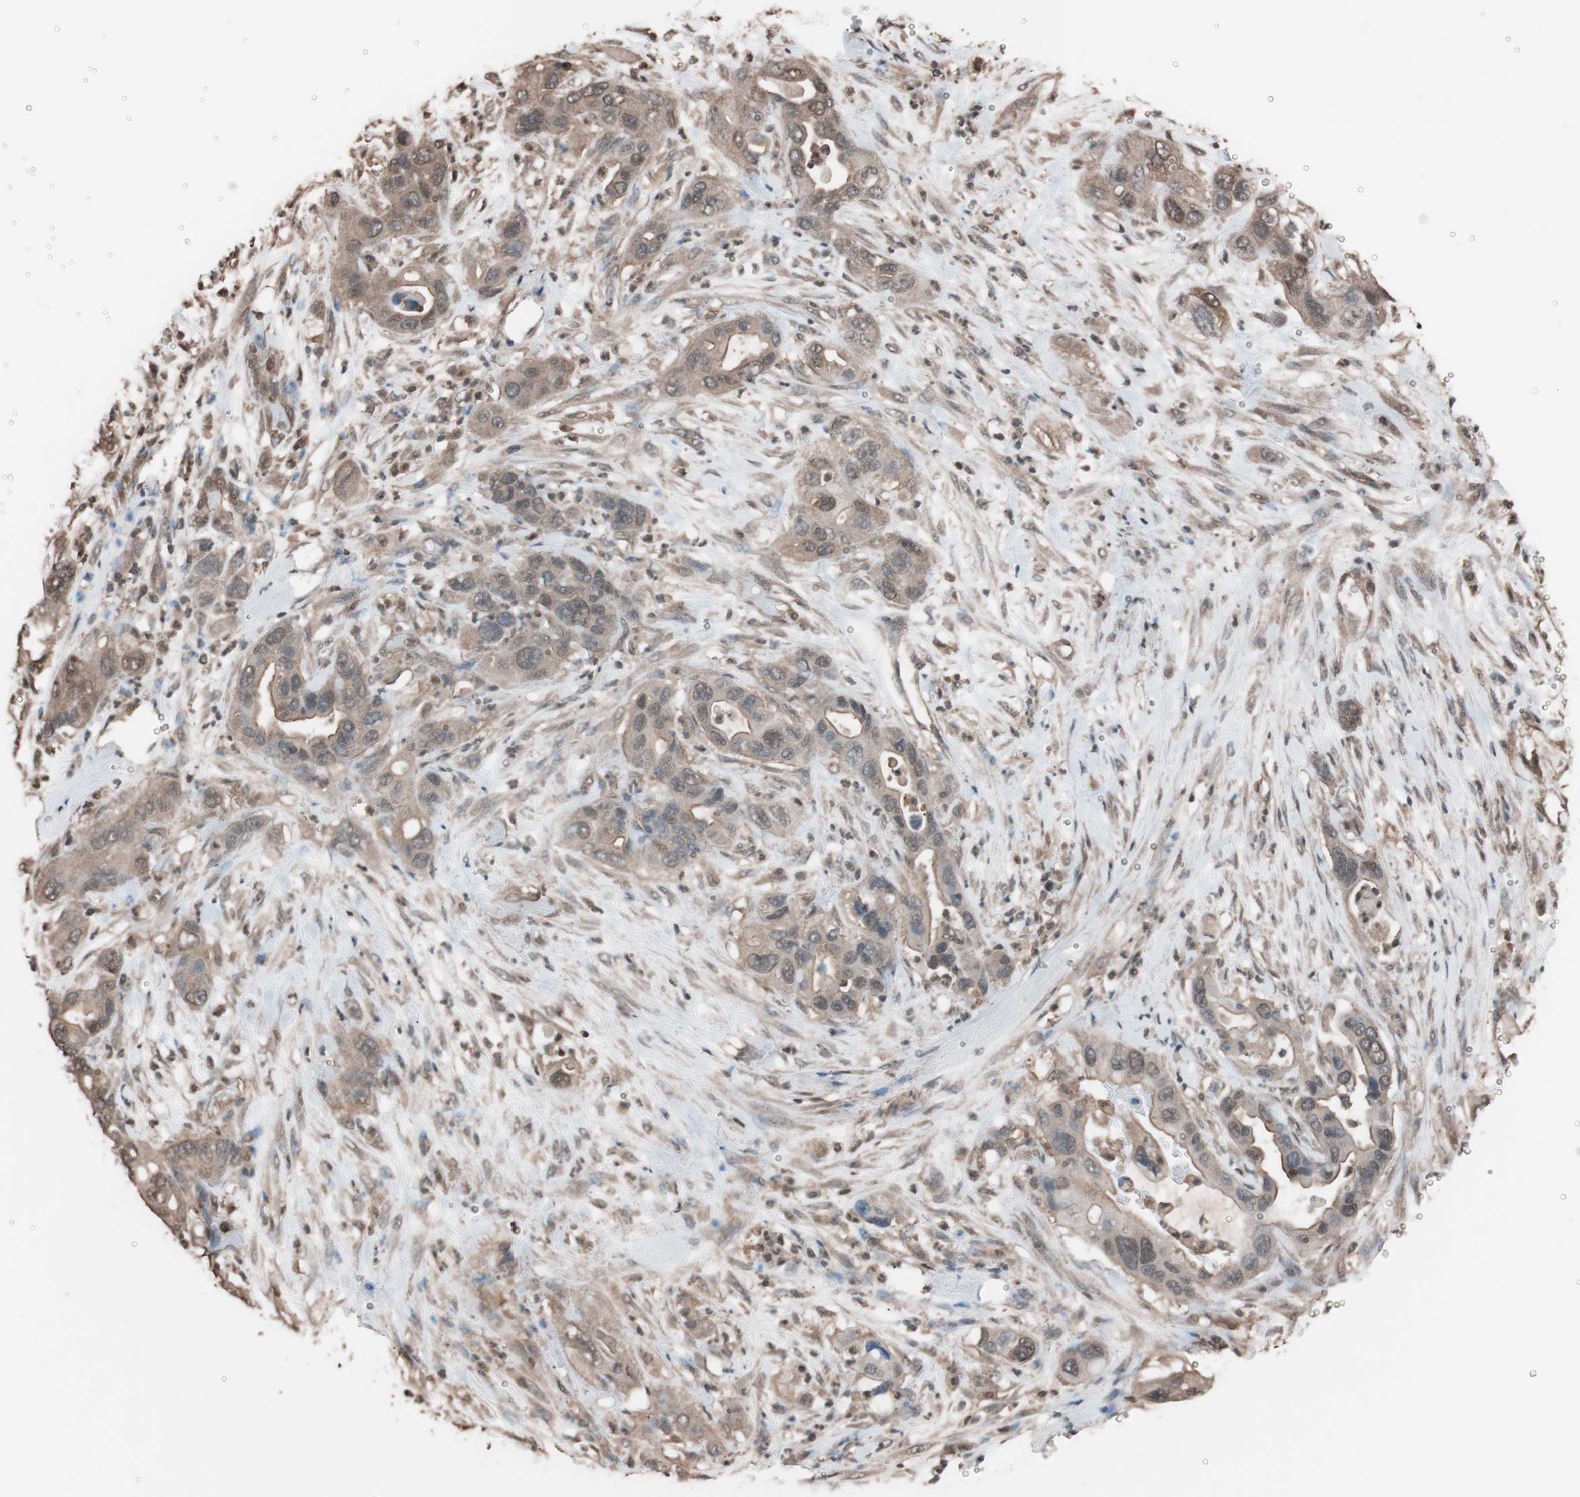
{"staining": {"intensity": "moderate", "quantity": ">75%", "location": "cytoplasmic/membranous,nuclear"}, "tissue": "pancreatic cancer", "cell_type": "Tumor cells", "image_type": "cancer", "snomed": [{"axis": "morphology", "description": "Adenocarcinoma, NOS"}, {"axis": "topography", "description": "Pancreas"}], "caption": "Protein positivity by immunohistochemistry (IHC) displays moderate cytoplasmic/membranous and nuclear positivity in about >75% of tumor cells in pancreatic cancer.", "gene": "CALM2", "patient": {"sex": "female", "age": 71}}